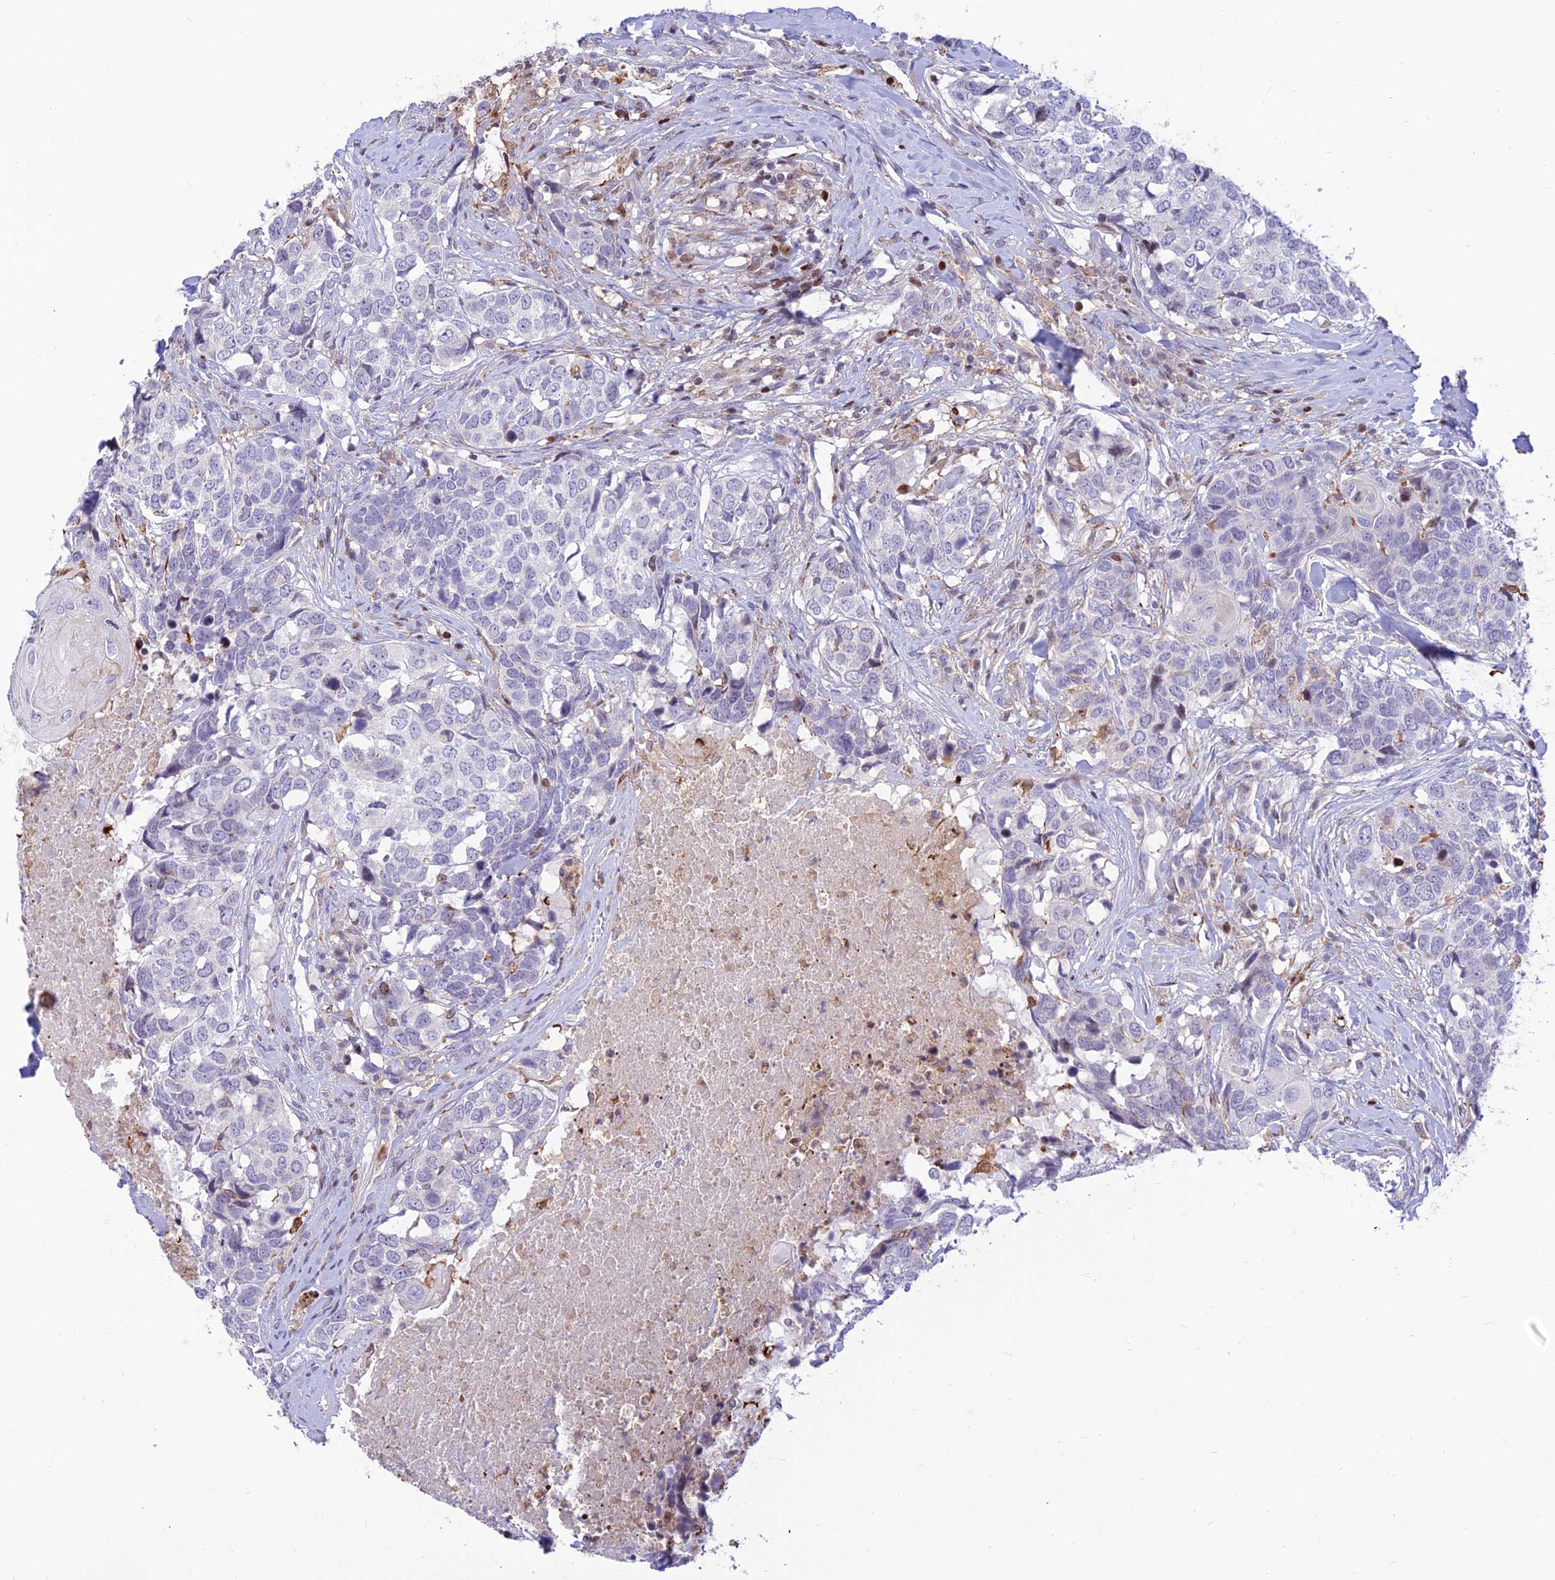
{"staining": {"intensity": "negative", "quantity": "none", "location": "none"}, "tissue": "head and neck cancer", "cell_type": "Tumor cells", "image_type": "cancer", "snomed": [{"axis": "morphology", "description": "Squamous cell carcinoma, NOS"}, {"axis": "topography", "description": "Head-Neck"}], "caption": "Protein analysis of head and neck cancer displays no significant staining in tumor cells. The staining is performed using DAB (3,3'-diaminobenzidine) brown chromogen with nuclei counter-stained in using hematoxylin.", "gene": "FAM186B", "patient": {"sex": "male", "age": 66}}